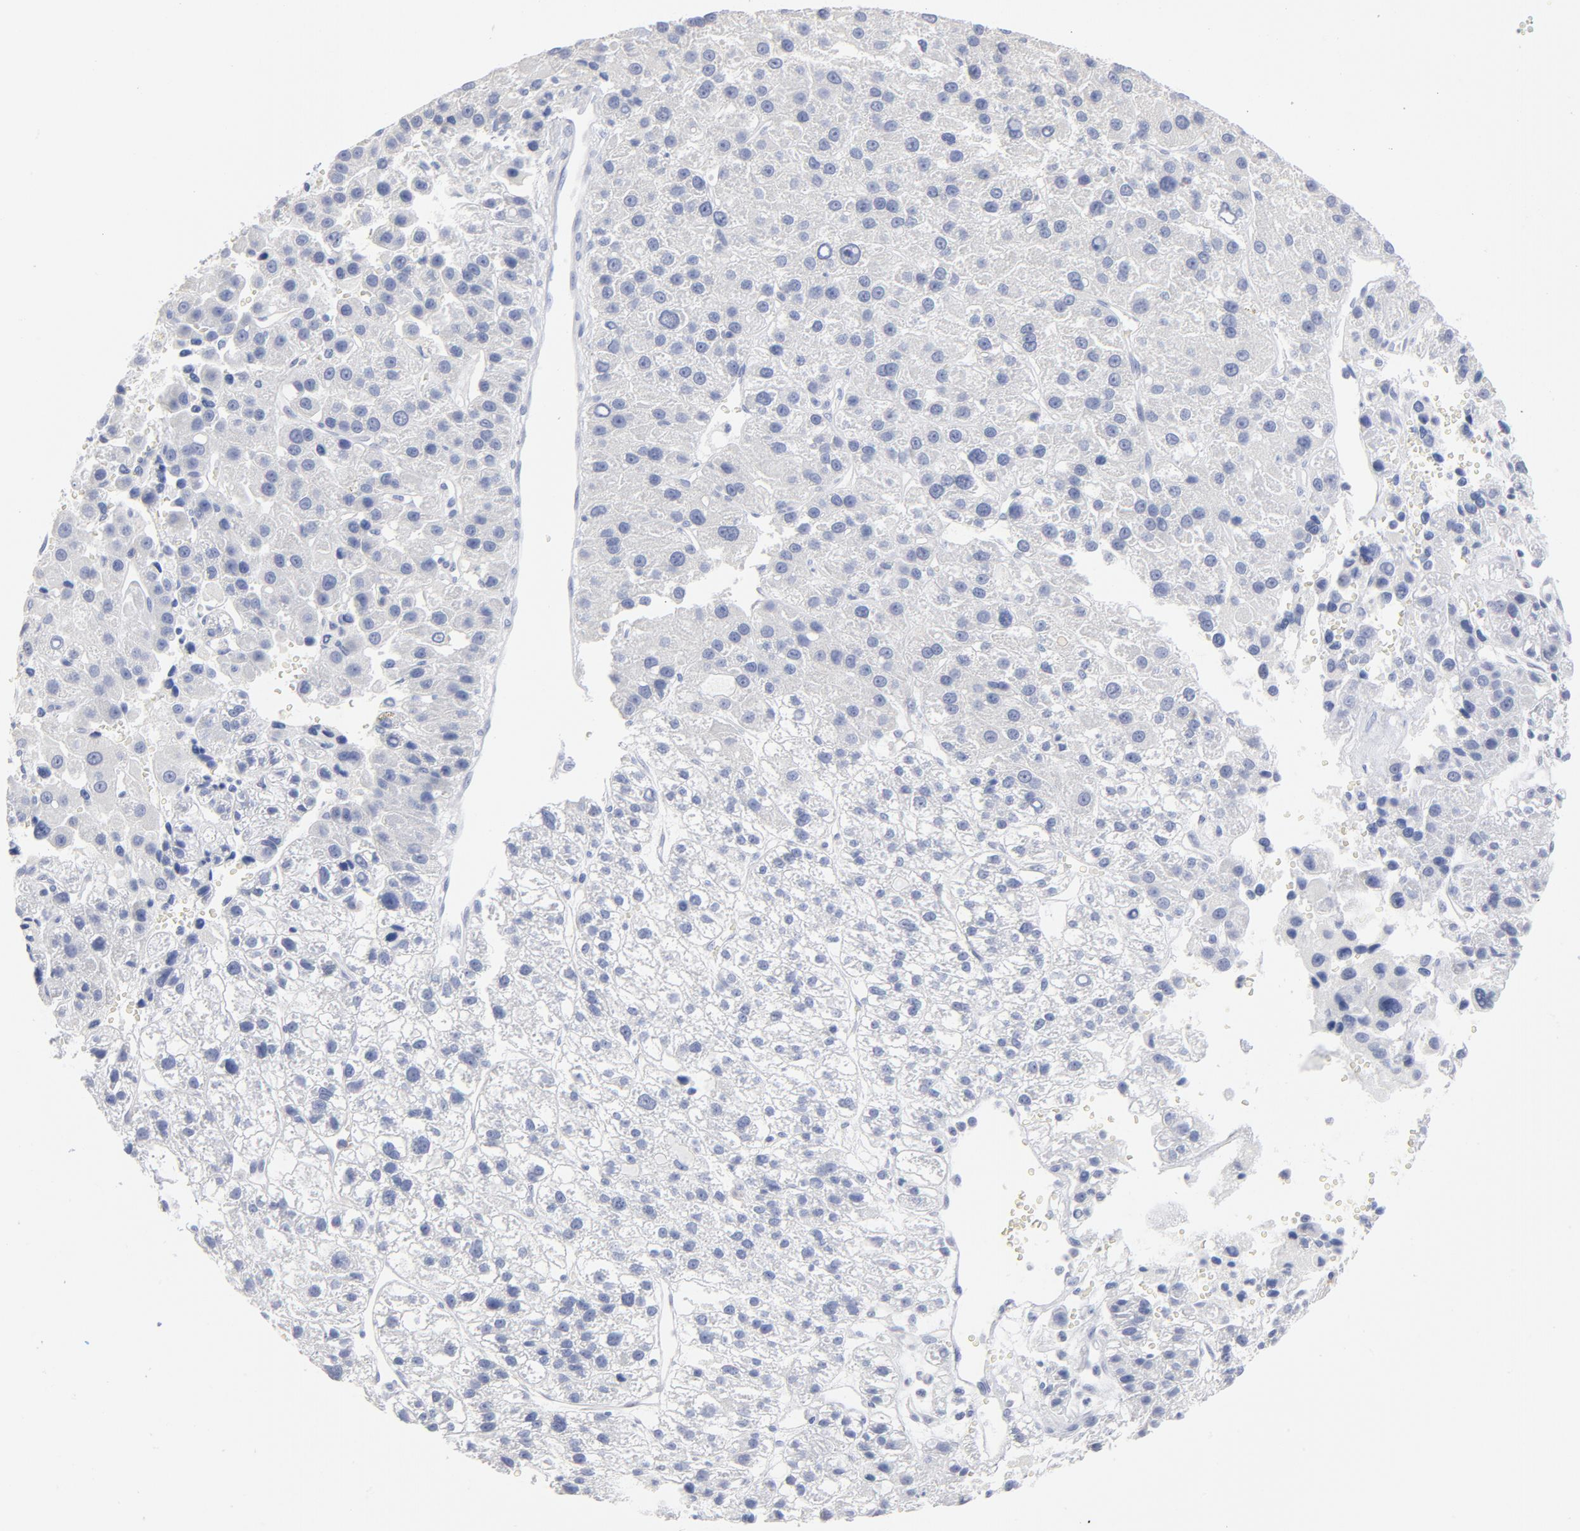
{"staining": {"intensity": "negative", "quantity": "none", "location": "none"}, "tissue": "liver cancer", "cell_type": "Tumor cells", "image_type": "cancer", "snomed": [{"axis": "morphology", "description": "Carcinoma, Hepatocellular, NOS"}, {"axis": "topography", "description": "Liver"}], "caption": "Liver cancer stained for a protein using IHC reveals no positivity tumor cells.", "gene": "P2RY8", "patient": {"sex": "female", "age": 85}}